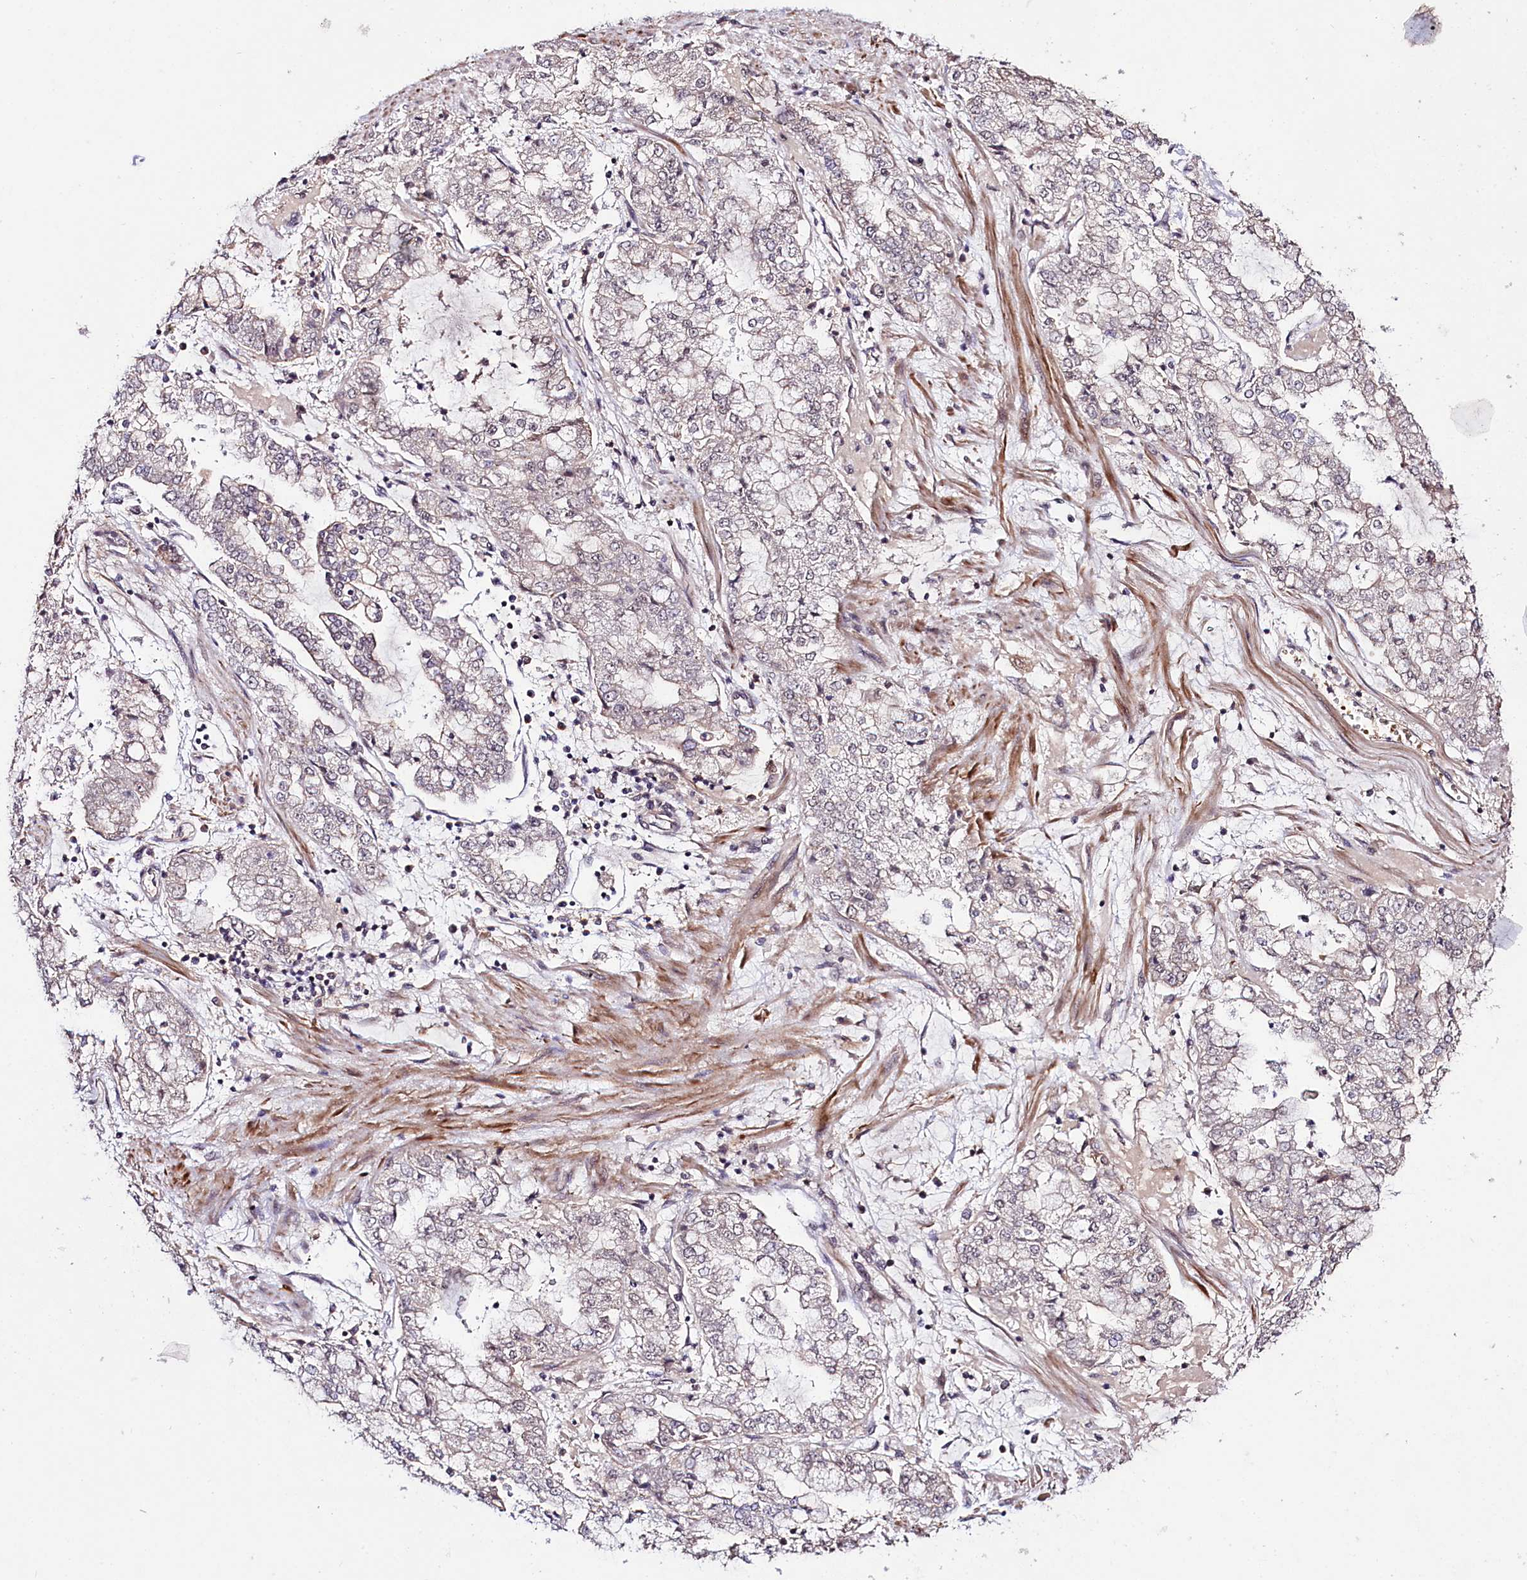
{"staining": {"intensity": "weak", "quantity": "<25%", "location": "cytoplasmic/membranous"}, "tissue": "stomach cancer", "cell_type": "Tumor cells", "image_type": "cancer", "snomed": [{"axis": "morphology", "description": "Adenocarcinoma, NOS"}, {"axis": "topography", "description": "Stomach"}], "caption": "A photomicrograph of stomach adenocarcinoma stained for a protein demonstrates no brown staining in tumor cells.", "gene": "TAFAZZIN", "patient": {"sex": "male", "age": 76}}